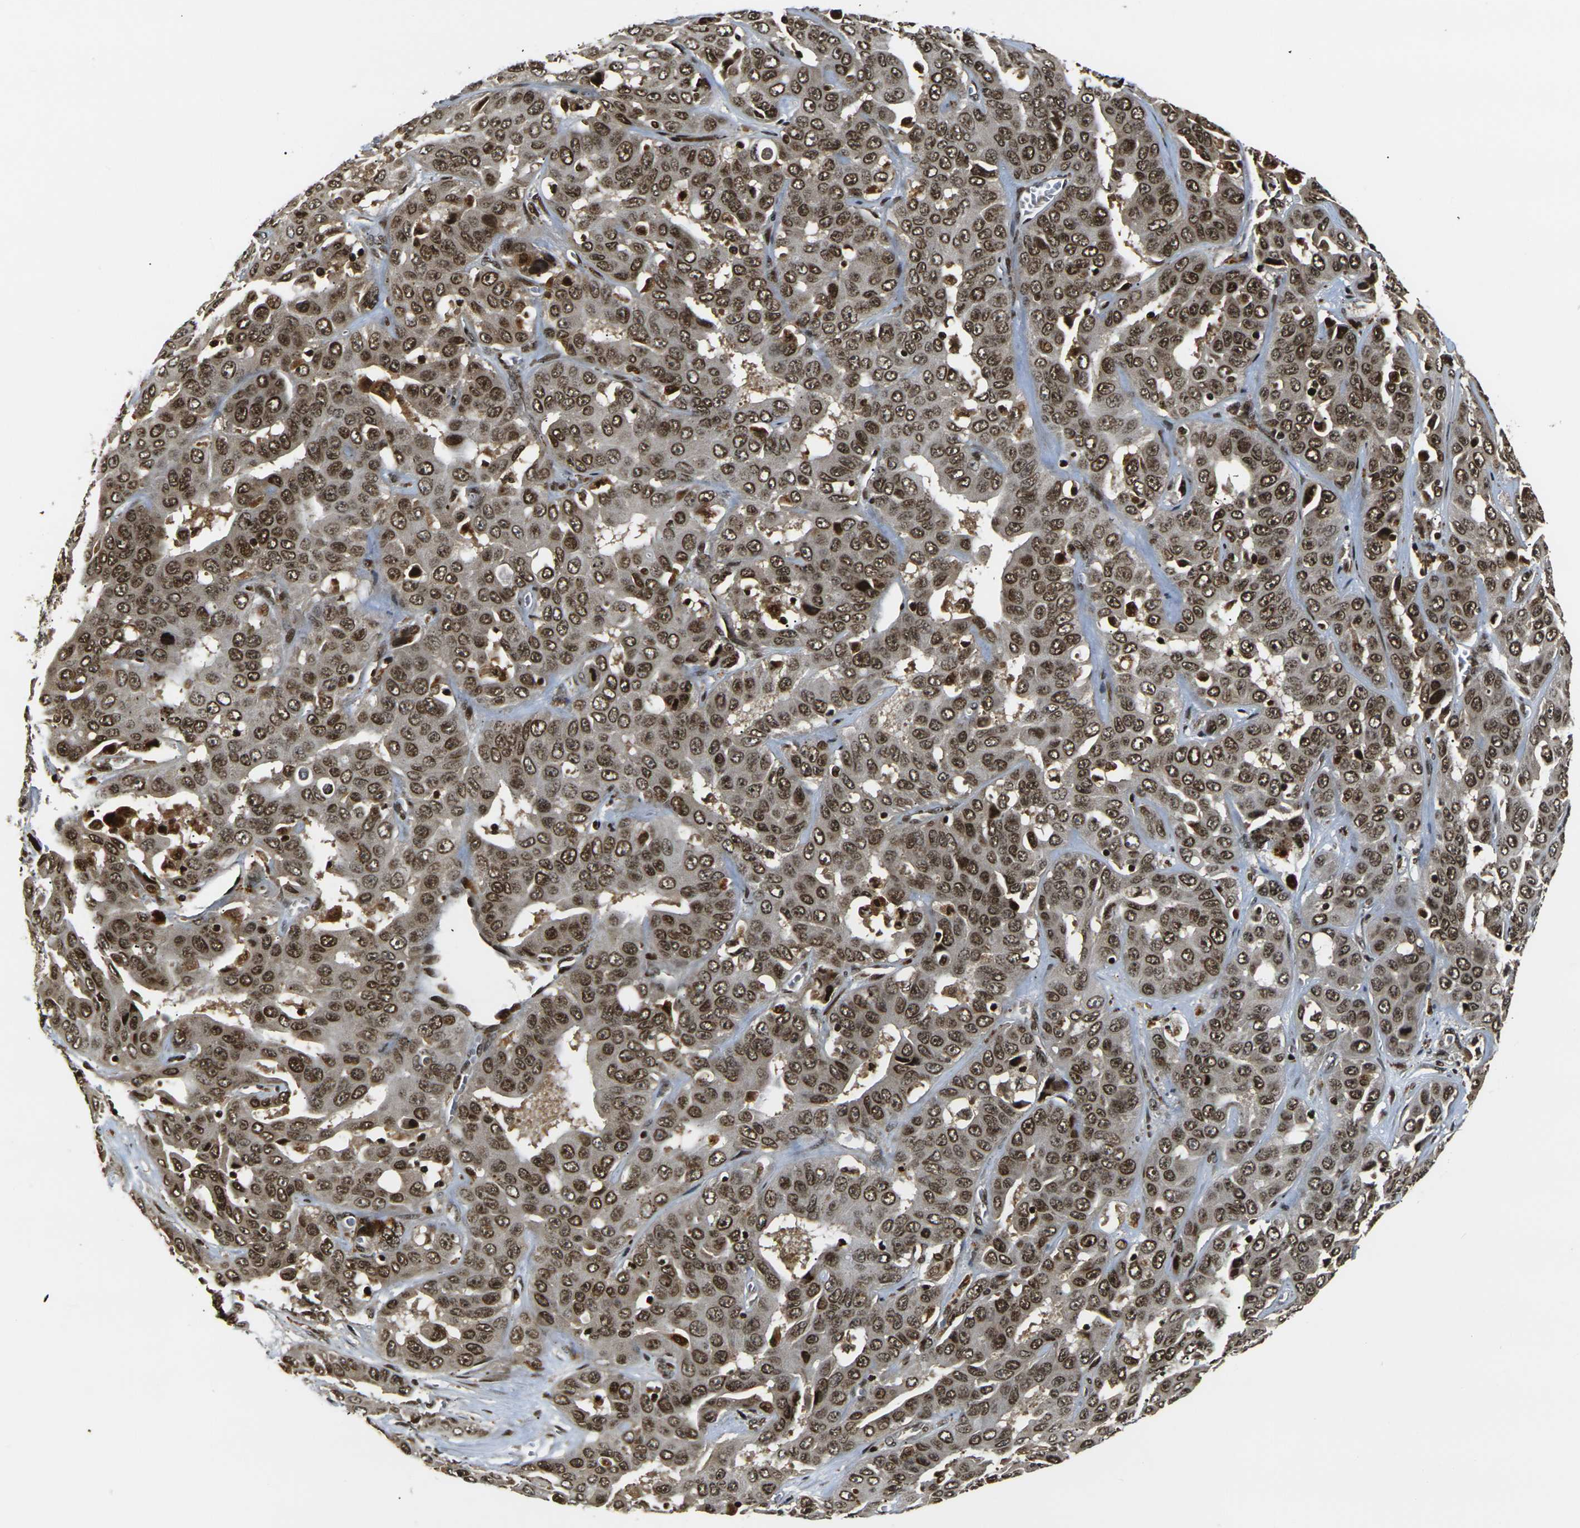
{"staining": {"intensity": "strong", "quantity": ">75%", "location": "cytoplasmic/membranous,nuclear"}, "tissue": "liver cancer", "cell_type": "Tumor cells", "image_type": "cancer", "snomed": [{"axis": "morphology", "description": "Cholangiocarcinoma"}, {"axis": "topography", "description": "Liver"}], "caption": "The immunohistochemical stain labels strong cytoplasmic/membranous and nuclear positivity in tumor cells of liver cancer (cholangiocarcinoma) tissue.", "gene": "ACTL6A", "patient": {"sex": "female", "age": 52}}